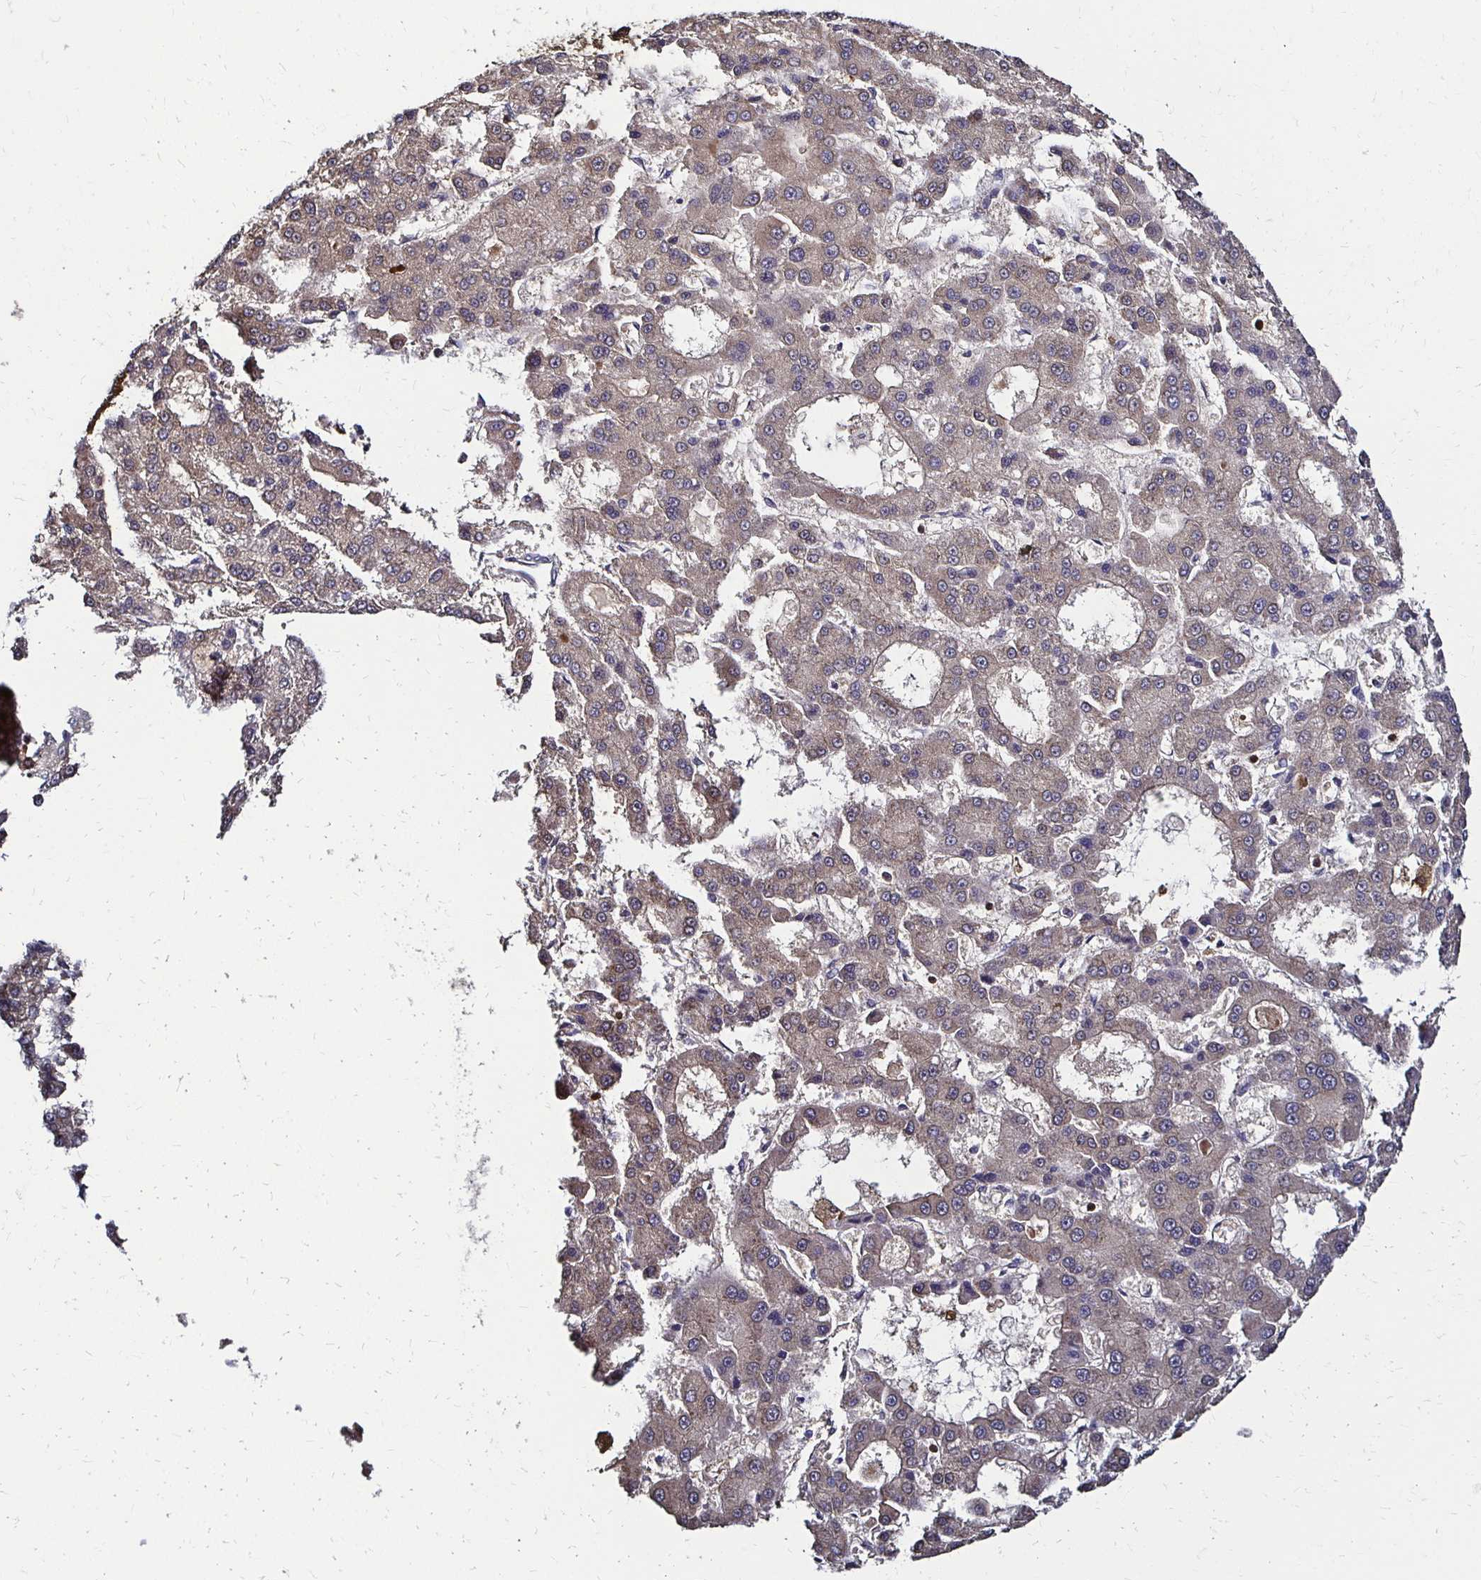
{"staining": {"intensity": "negative", "quantity": "none", "location": "none"}, "tissue": "liver cancer", "cell_type": "Tumor cells", "image_type": "cancer", "snomed": [{"axis": "morphology", "description": "Carcinoma, Hepatocellular, NOS"}, {"axis": "topography", "description": "Liver"}], "caption": "Immunohistochemical staining of liver hepatocellular carcinoma reveals no significant positivity in tumor cells.", "gene": "TXN", "patient": {"sex": "male", "age": 70}}